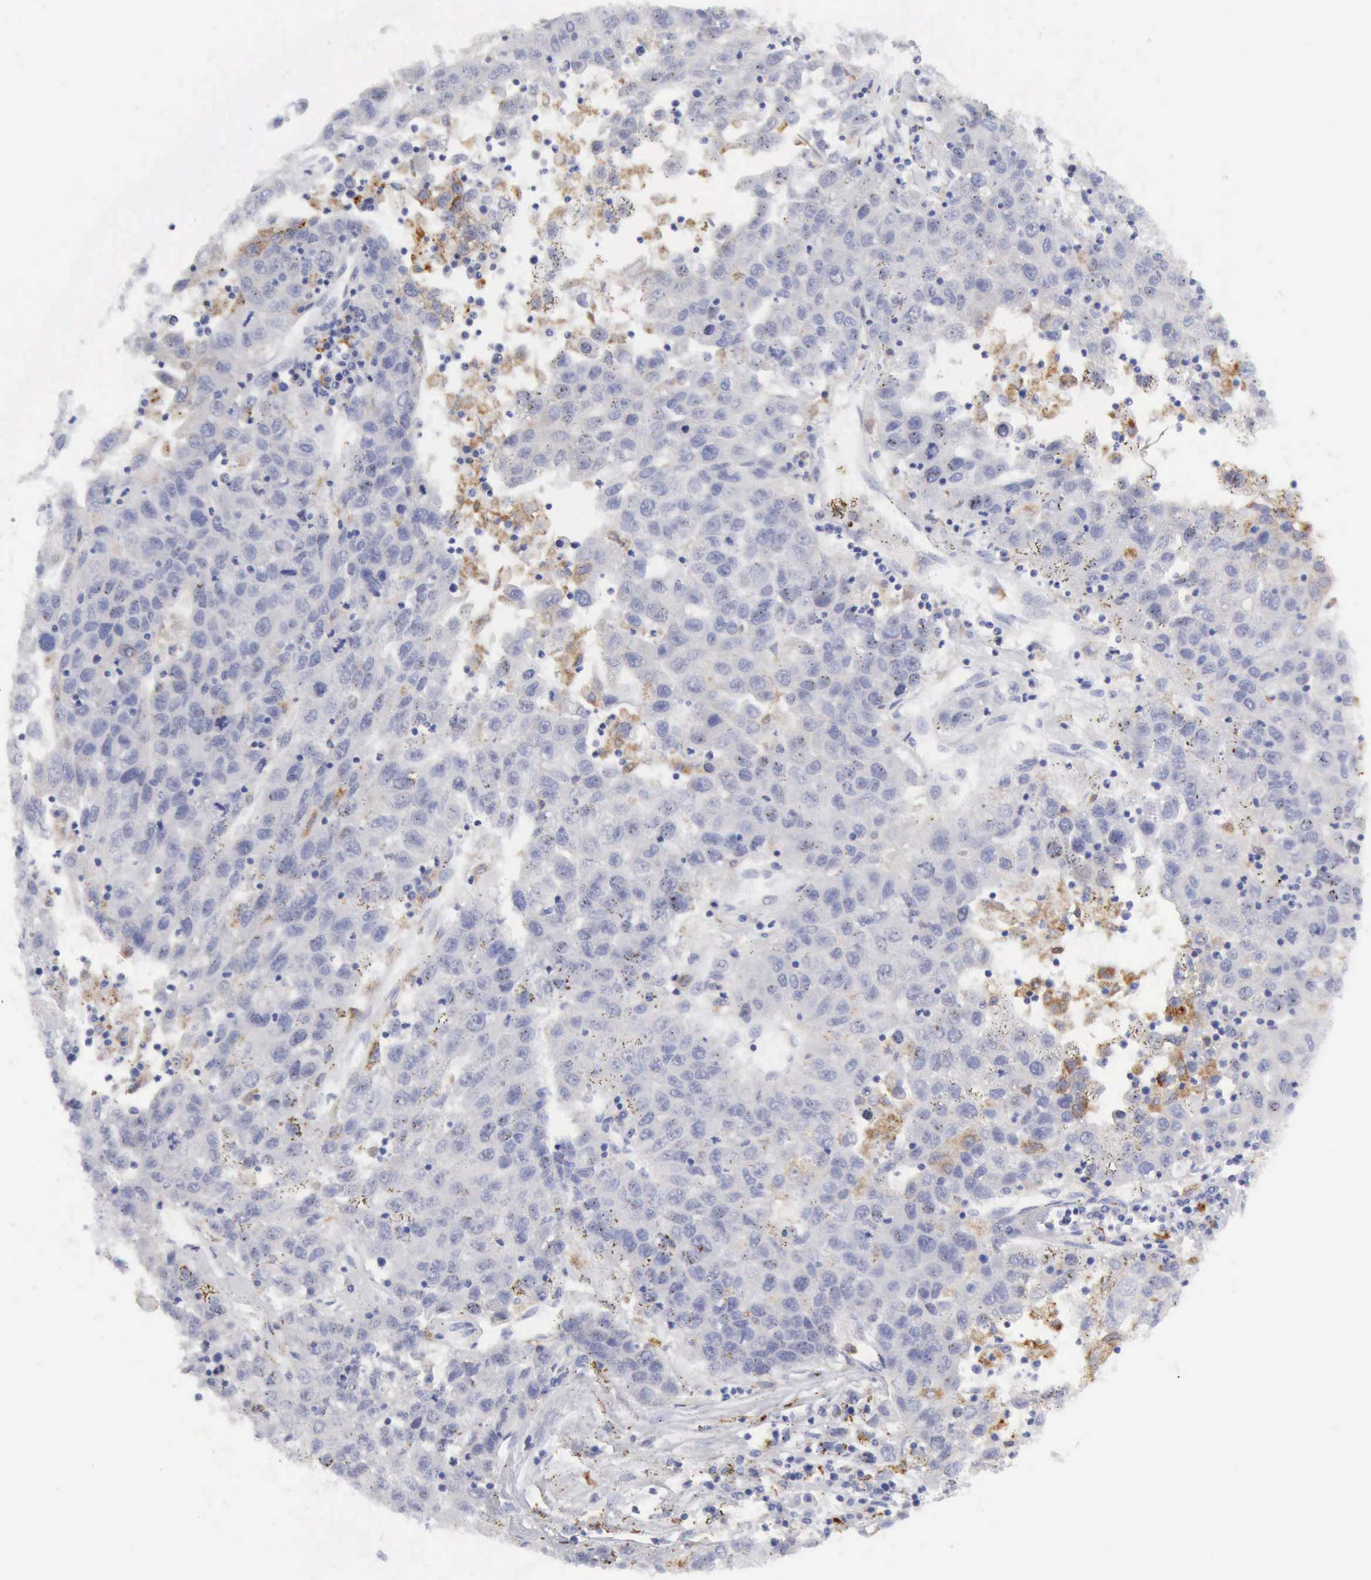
{"staining": {"intensity": "negative", "quantity": "none", "location": "none"}, "tissue": "liver cancer", "cell_type": "Tumor cells", "image_type": "cancer", "snomed": [{"axis": "morphology", "description": "Carcinoma, Hepatocellular, NOS"}, {"axis": "topography", "description": "Liver"}], "caption": "Liver cancer (hepatocellular carcinoma) stained for a protein using IHC exhibits no staining tumor cells.", "gene": "CTSS", "patient": {"sex": "male", "age": 49}}